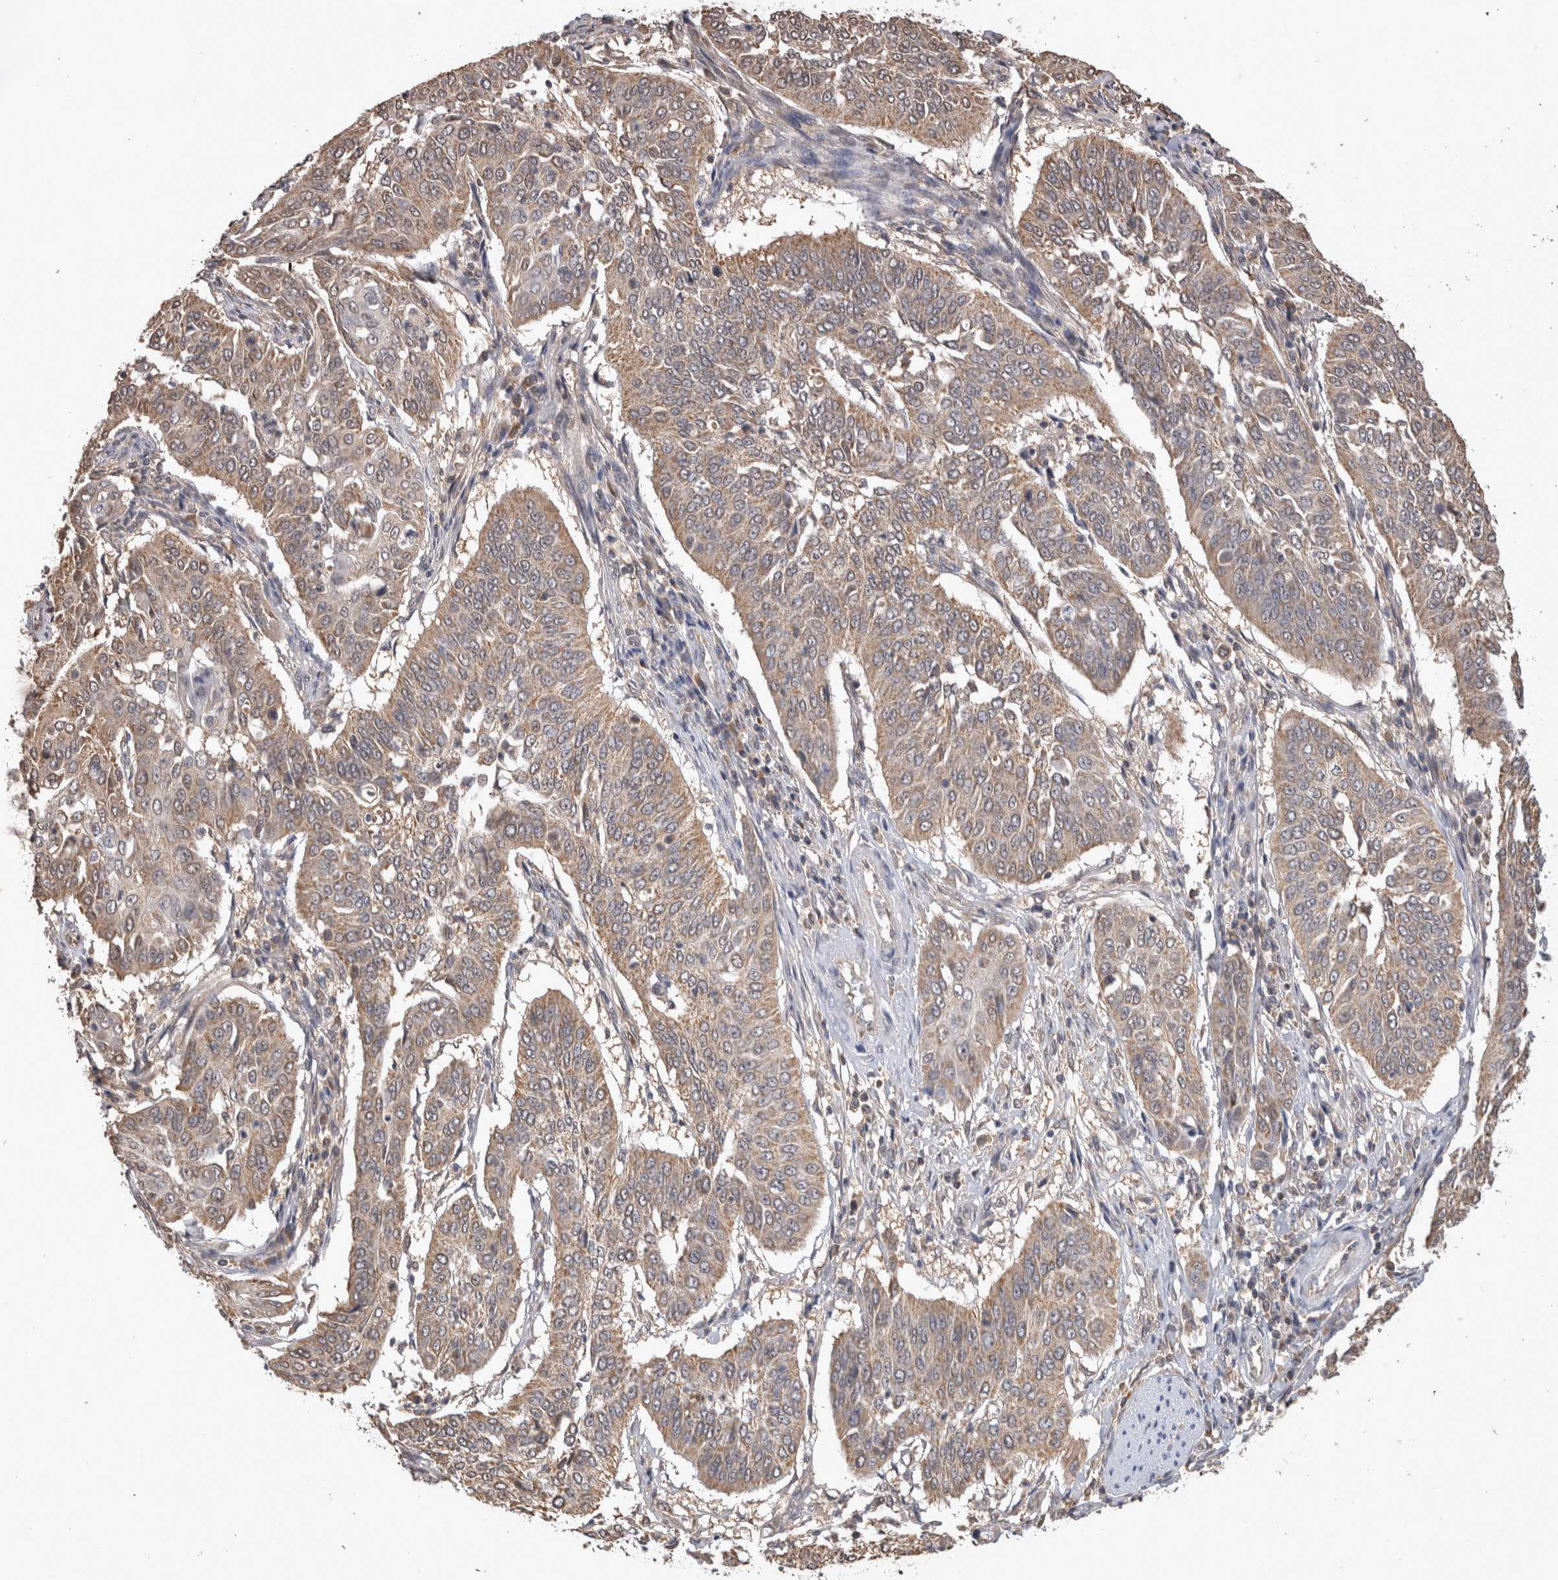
{"staining": {"intensity": "weak", "quantity": "25%-75%", "location": "cytoplasmic/membranous"}, "tissue": "cervical cancer", "cell_type": "Tumor cells", "image_type": "cancer", "snomed": [{"axis": "morphology", "description": "Normal tissue, NOS"}, {"axis": "morphology", "description": "Squamous cell carcinoma, NOS"}, {"axis": "topography", "description": "Cervix"}], "caption": "IHC of cervical cancer (squamous cell carcinoma) shows low levels of weak cytoplasmic/membranous expression in approximately 25%-75% of tumor cells.", "gene": "PREP", "patient": {"sex": "female", "age": 39}}